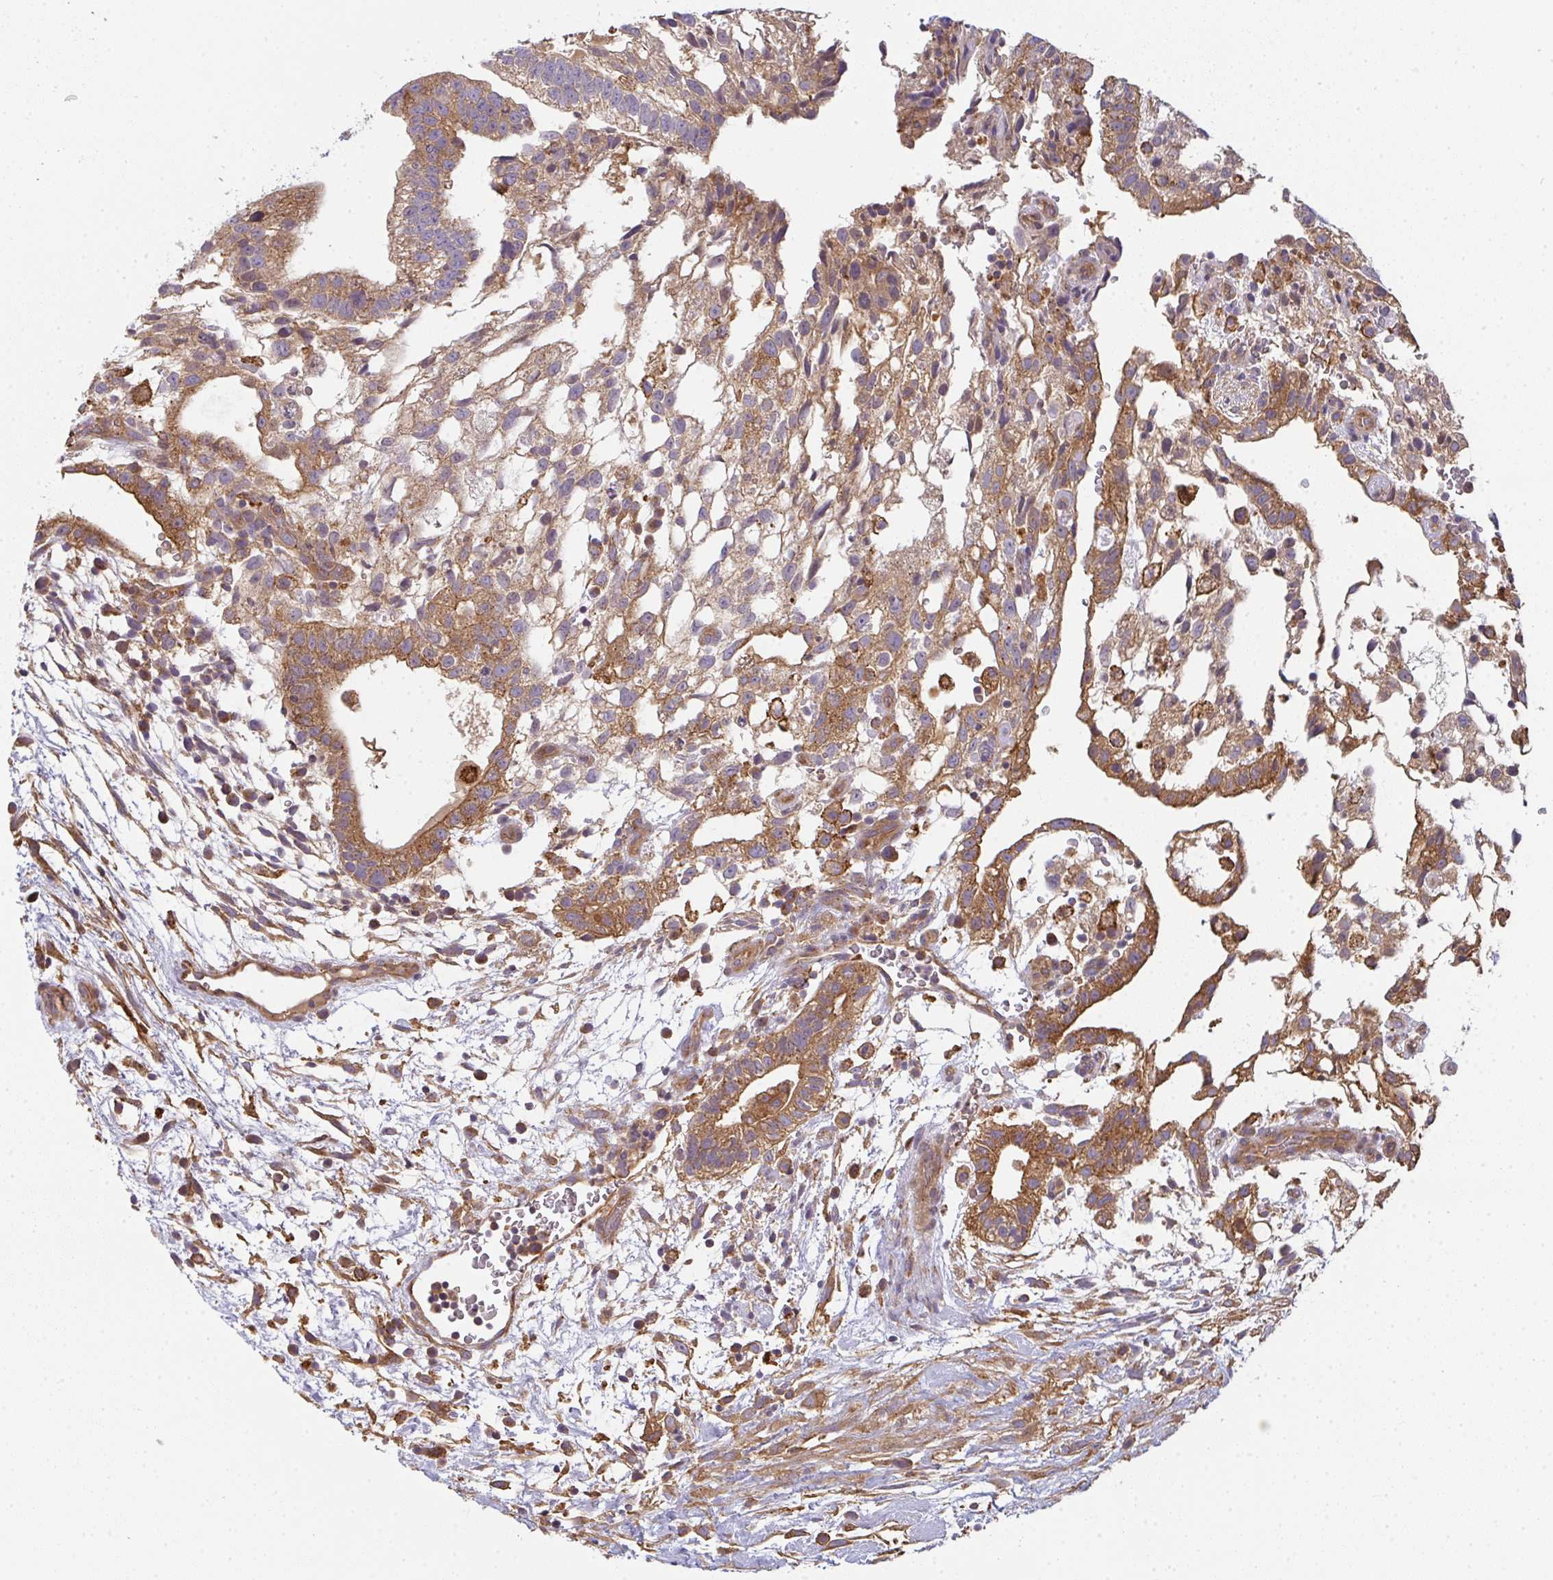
{"staining": {"intensity": "moderate", "quantity": ">75%", "location": "cytoplasmic/membranous"}, "tissue": "testis cancer", "cell_type": "Tumor cells", "image_type": "cancer", "snomed": [{"axis": "morphology", "description": "Carcinoma, Embryonal, NOS"}, {"axis": "topography", "description": "Testis"}], "caption": "Immunohistochemistry micrograph of testis embryonal carcinoma stained for a protein (brown), which exhibits medium levels of moderate cytoplasmic/membranous staining in approximately >75% of tumor cells.", "gene": "SNX5", "patient": {"sex": "male", "age": 32}}